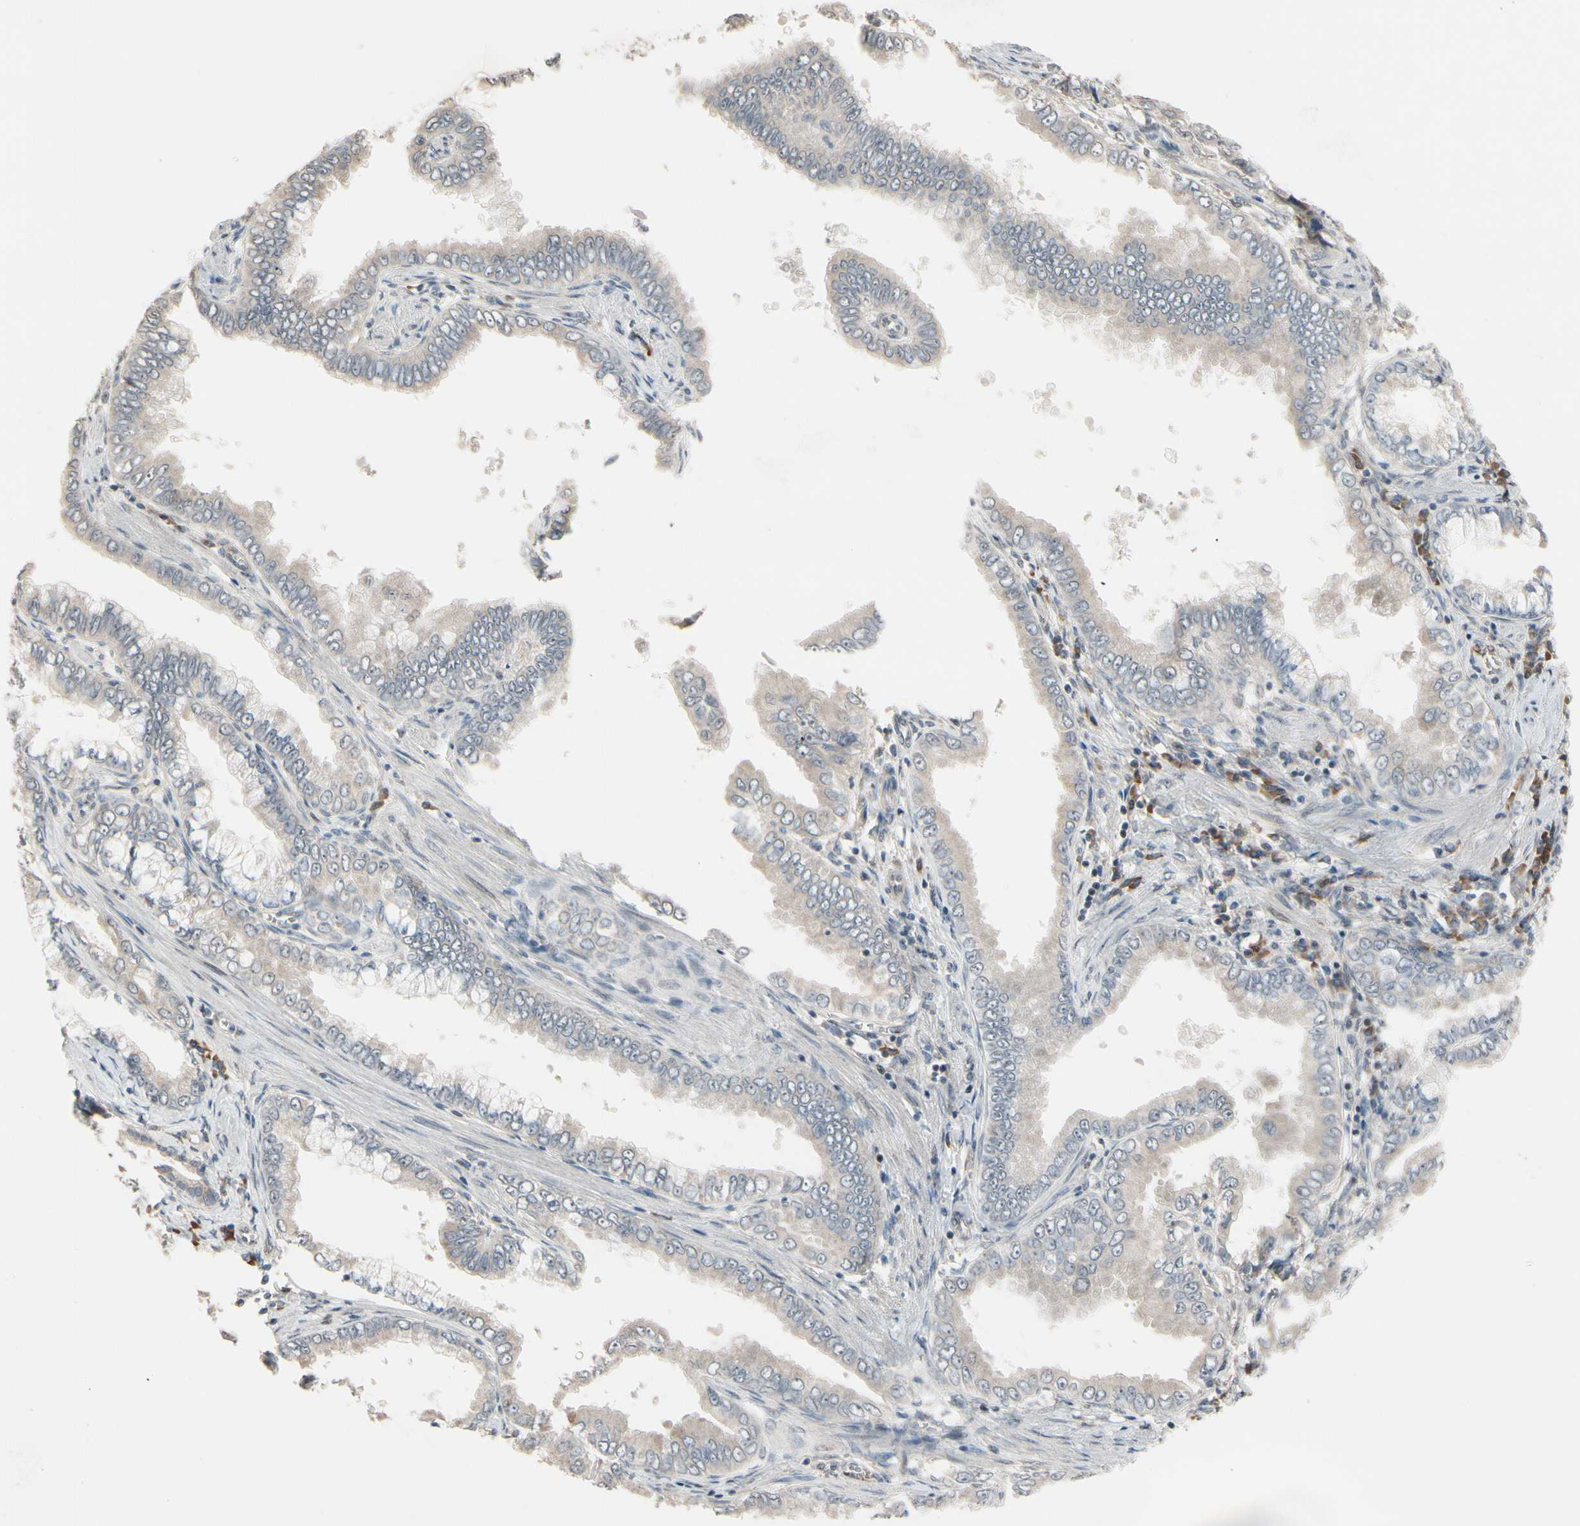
{"staining": {"intensity": "weak", "quantity": "<25%", "location": "cytoplasmic/membranous"}, "tissue": "pancreatic cancer", "cell_type": "Tumor cells", "image_type": "cancer", "snomed": [{"axis": "morphology", "description": "Normal tissue, NOS"}, {"axis": "topography", "description": "Lymph node"}], "caption": "This is an IHC image of human pancreatic cancer. There is no positivity in tumor cells.", "gene": "SNX29", "patient": {"sex": "male", "age": 50}}